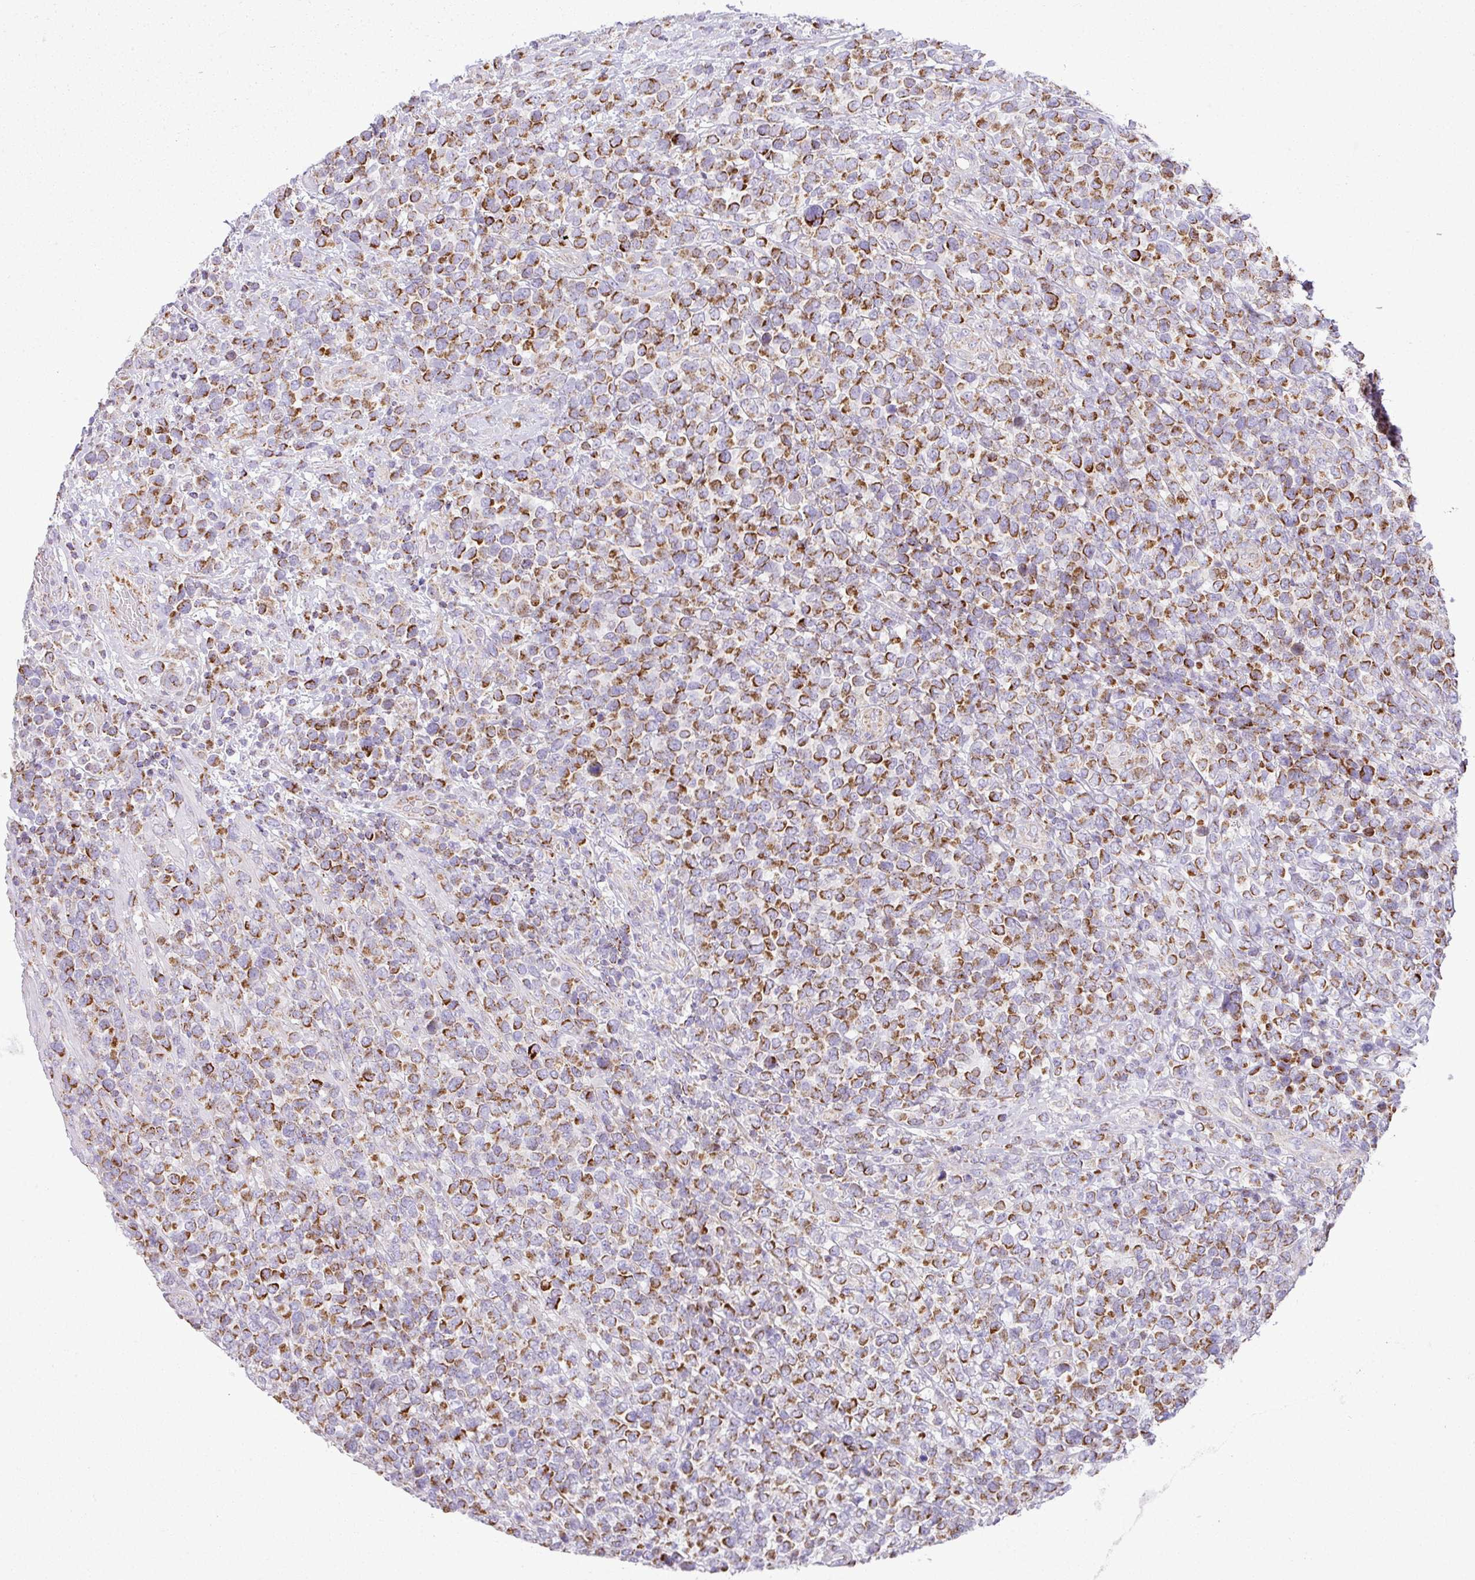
{"staining": {"intensity": "moderate", "quantity": ">75%", "location": "cytoplasmic/membranous"}, "tissue": "lymphoma", "cell_type": "Tumor cells", "image_type": "cancer", "snomed": [{"axis": "morphology", "description": "Malignant lymphoma, non-Hodgkin's type, High grade"}, {"axis": "topography", "description": "Soft tissue"}], "caption": "Malignant lymphoma, non-Hodgkin's type (high-grade) stained for a protein demonstrates moderate cytoplasmic/membranous positivity in tumor cells.", "gene": "ZNF81", "patient": {"sex": "female", "age": 56}}